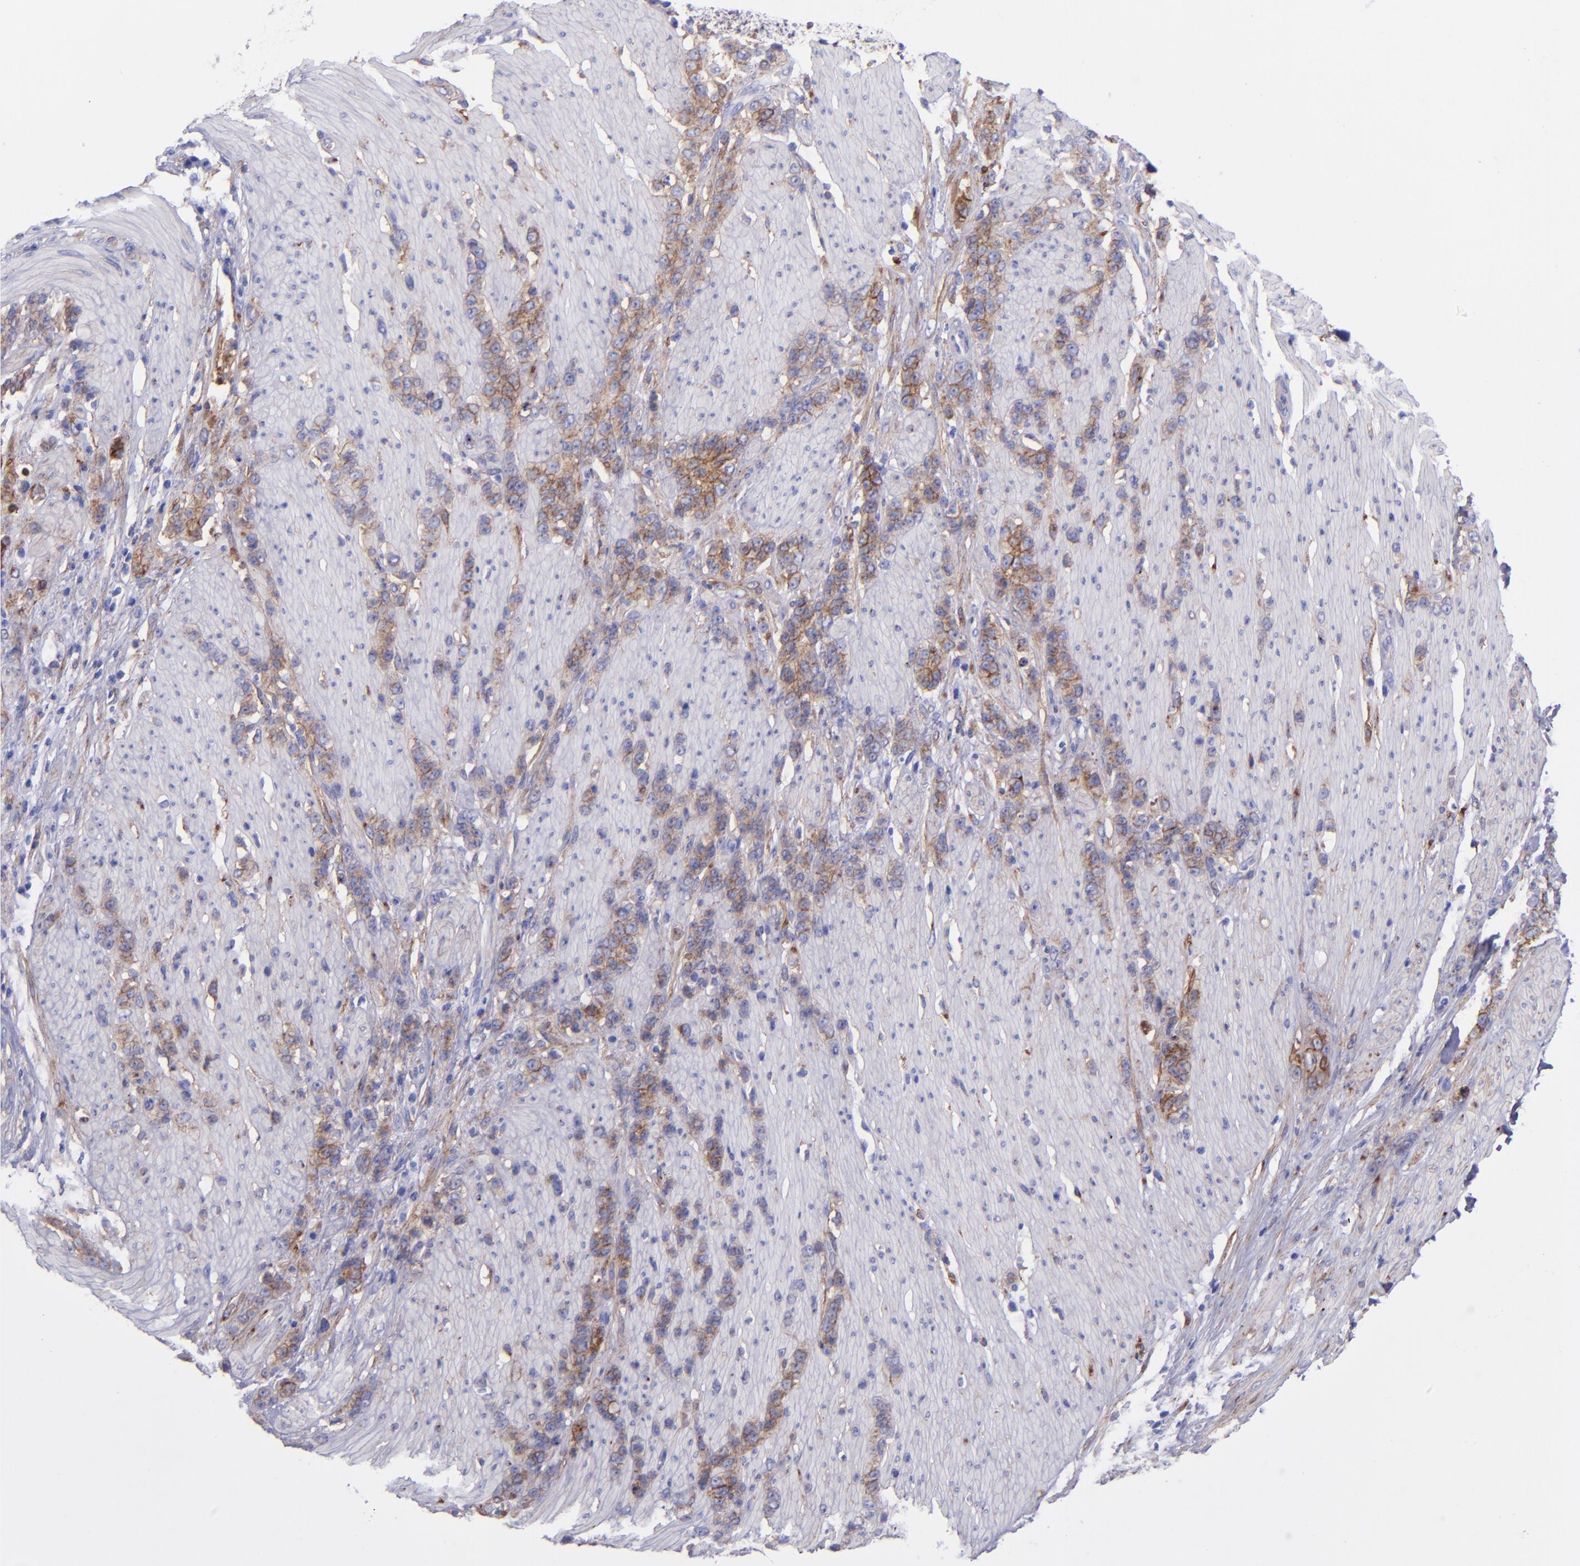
{"staining": {"intensity": "moderate", "quantity": "25%-75%", "location": "cytoplasmic/membranous"}, "tissue": "stomach cancer", "cell_type": "Tumor cells", "image_type": "cancer", "snomed": [{"axis": "morphology", "description": "Adenocarcinoma, NOS"}, {"axis": "topography", "description": "Stomach, lower"}], "caption": "Immunohistochemistry micrograph of human stomach adenocarcinoma stained for a protein (brown), which reveals medium levels of moderate cytoplasmic/membranous positivity in approximately 25%-75% of tumor cells.", "gene": "ITGAV", "patient": {"sex": "male", "age": 88}}